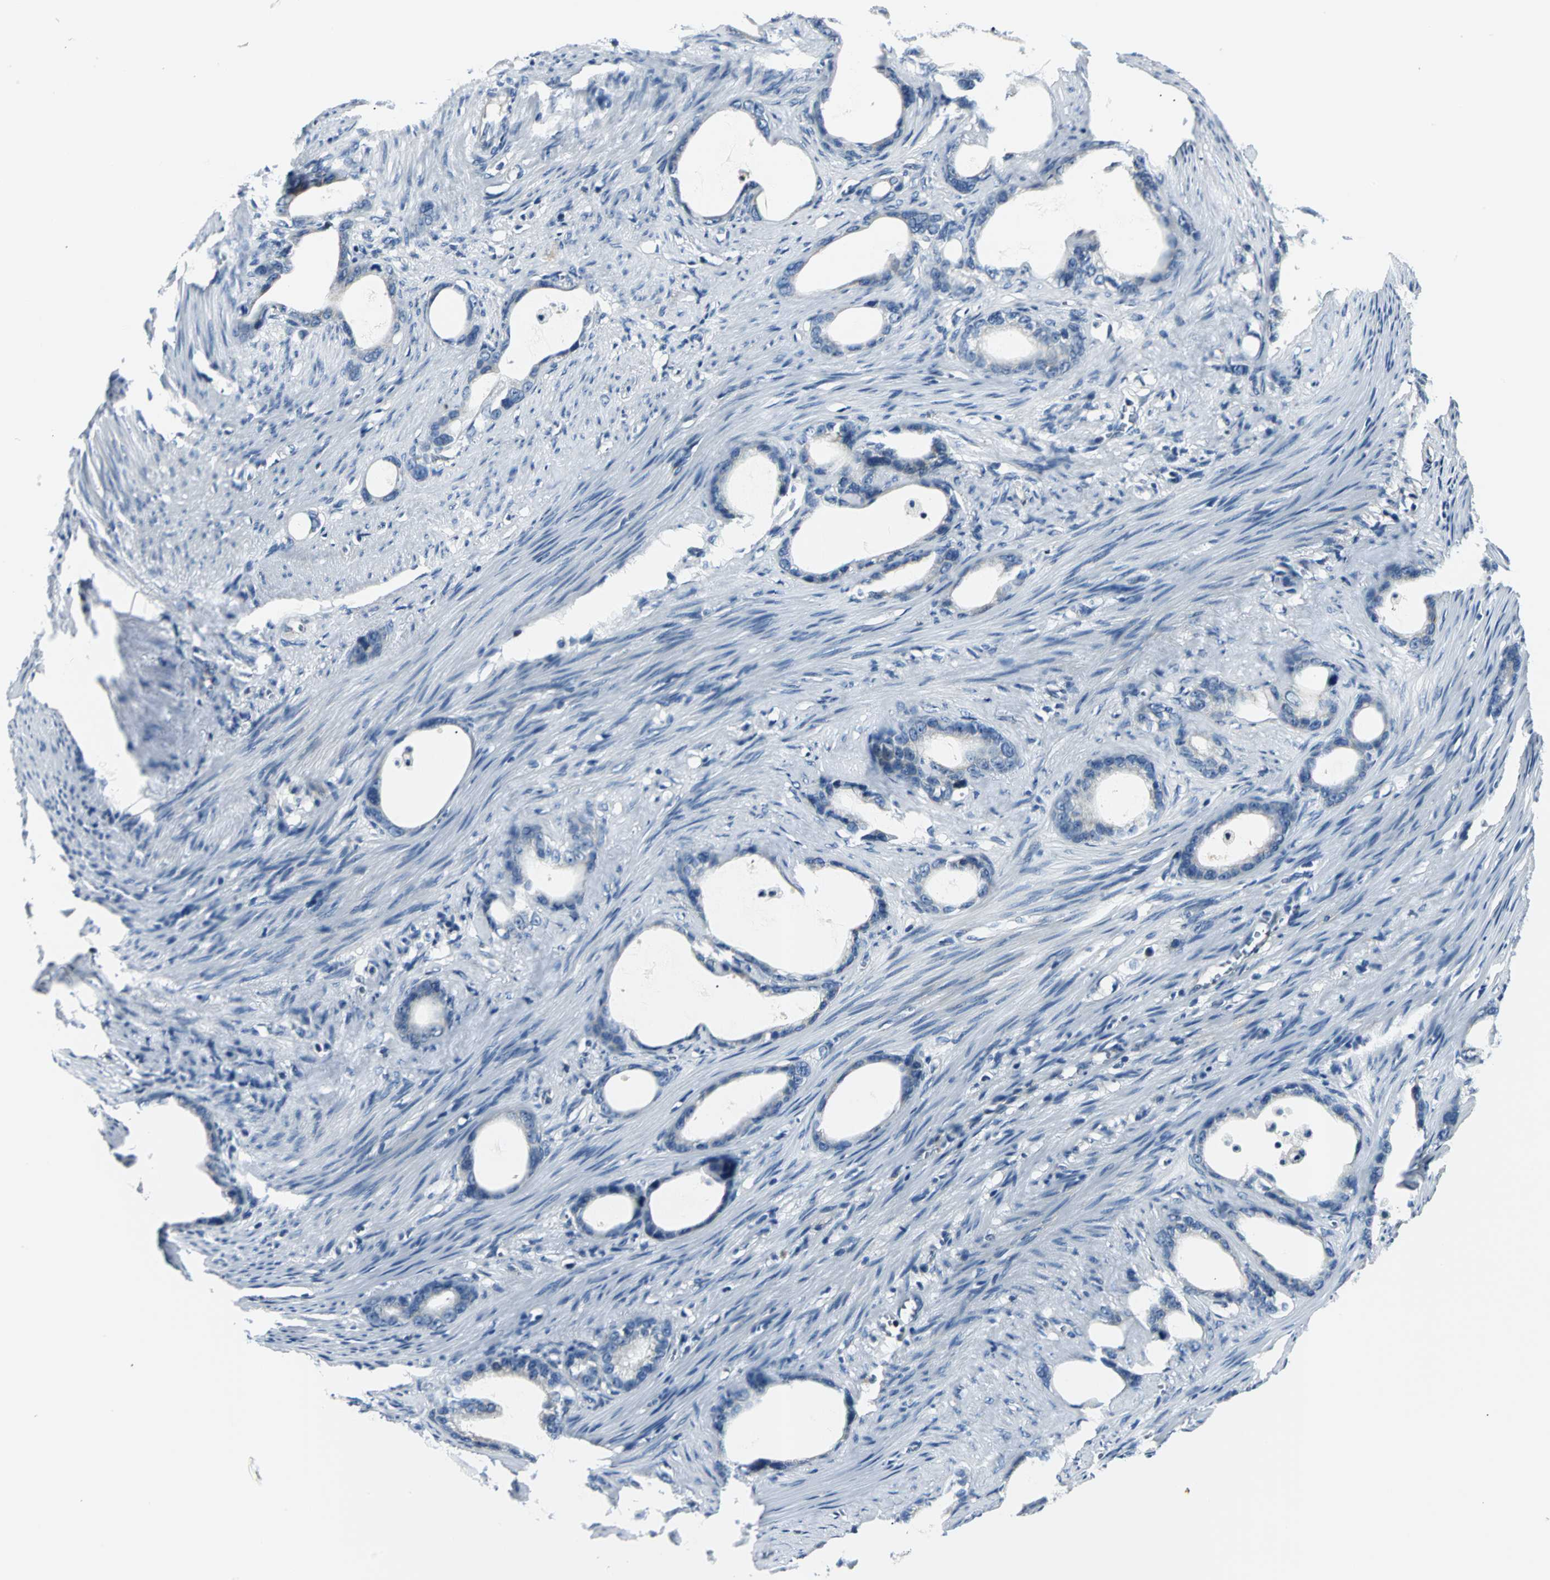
{"staining": {"intensity": "weak", "quantity": "<25%", "location": "cytoplasmic/membranous"}, "tissue": "stomach cancer", "cell_type": "Tumor cells", "image_type": "cancer", "snomed": [{"axis": "morphology", "description": "Adenocarcinoma, NOS"}, {"axis": "topography", "description": "Stomach"}], "caption": "This is a image of immunohistochemistry (IHC) staining of stomach adenocarcinoma, which shows no expression in tumor cells.", "gene": "USP40", "patient": {"sex": "female", "age": 75}}